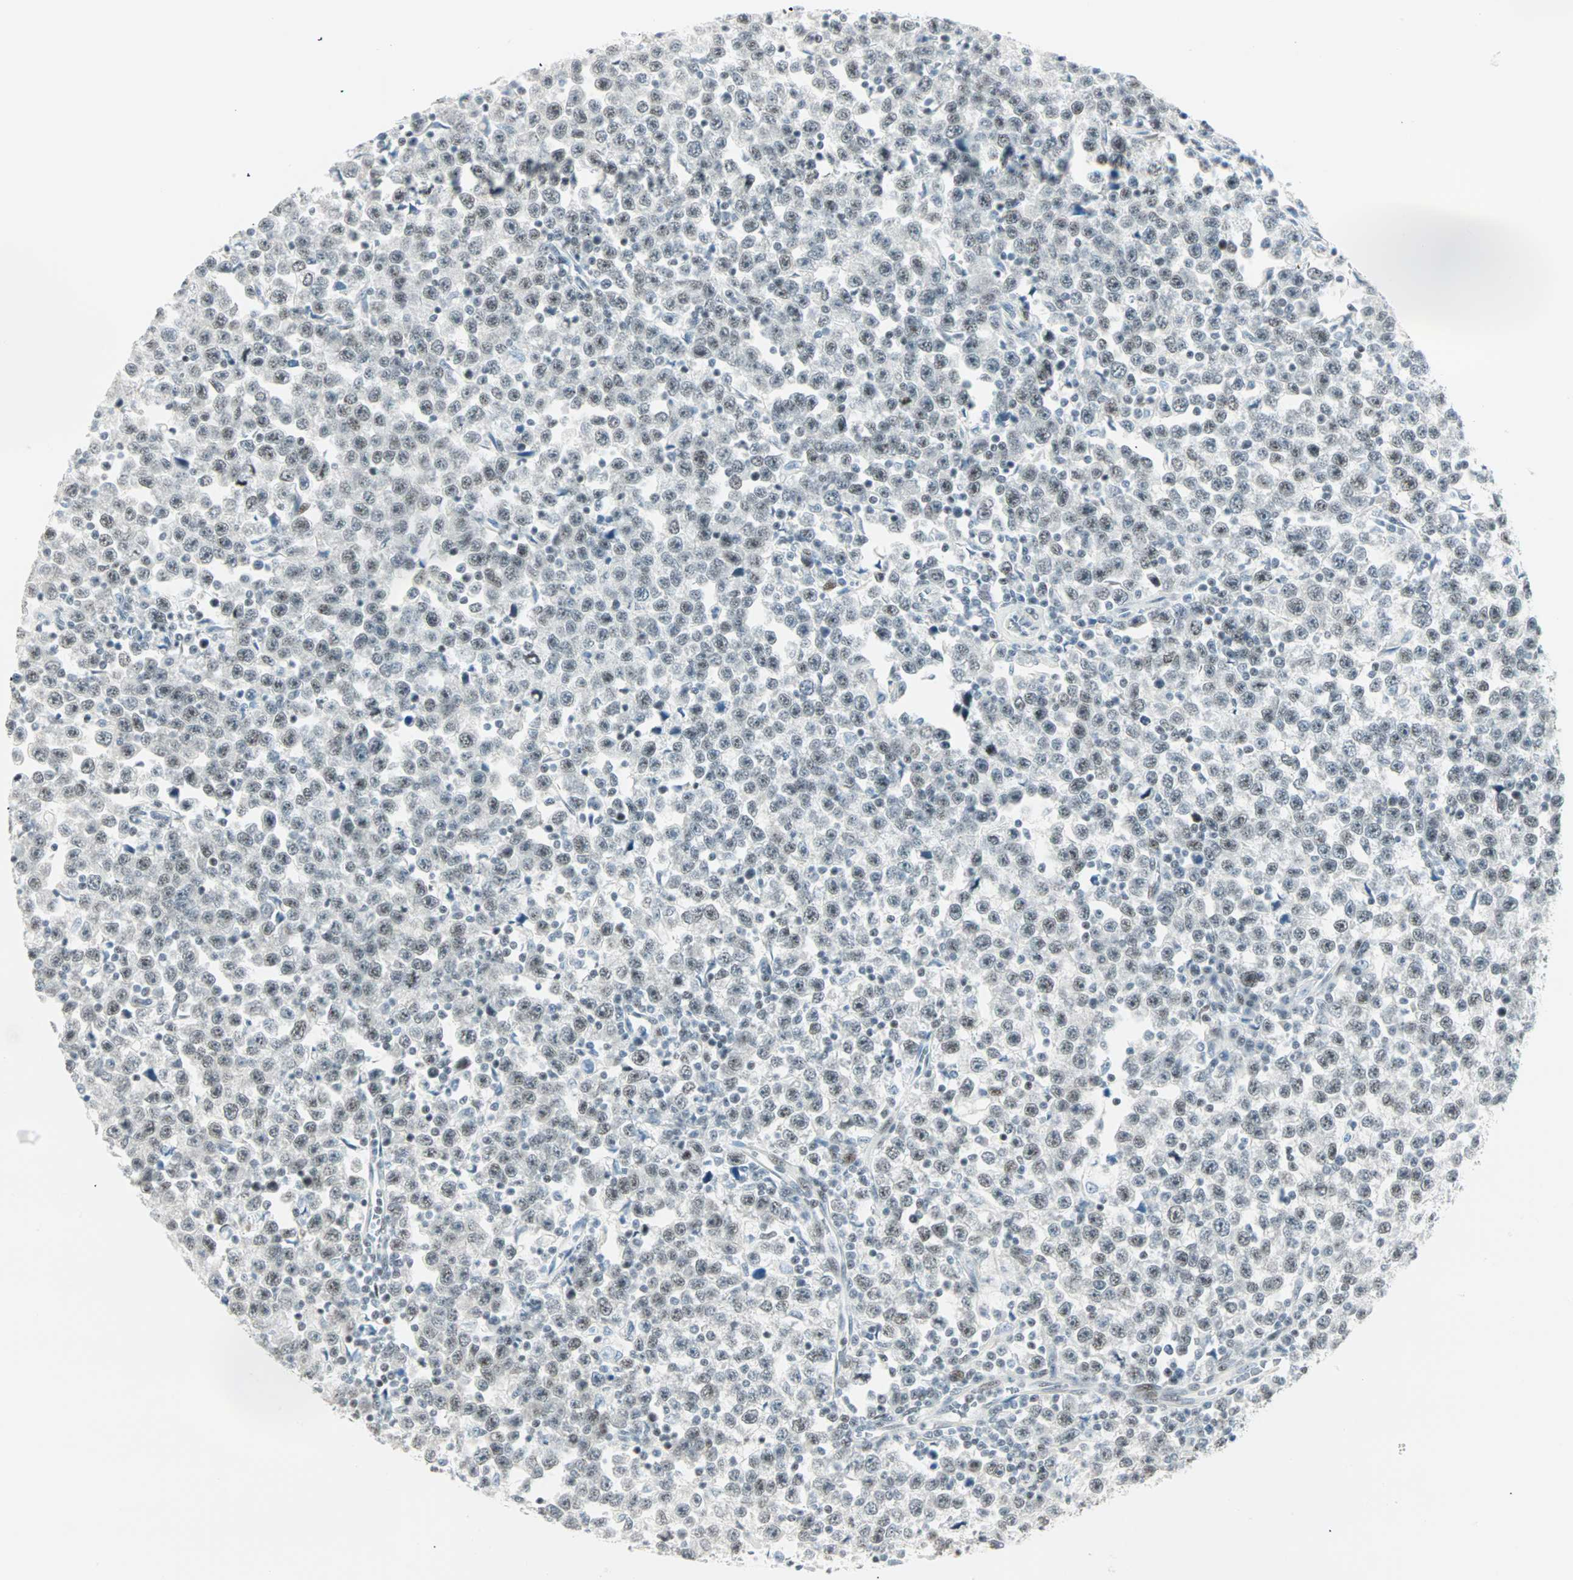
{"staining": {"intensity": "negative", "quantity": "none", "location": "none"}, "tissue": "testis cancer", "cell_type": "Tumor cells", "image_type": "cancer", "snomed": [{"axis": "morphology", "description": "Seminoma, NOS"}, {"axis": "topography", "description": "Testis"}], "caption": "Immunohistochemical staining of testis seminoma displays no significant positivity in tumor cells.", "gene": "PKNOX1", "patient": {"sex": "male", "age": 43}}